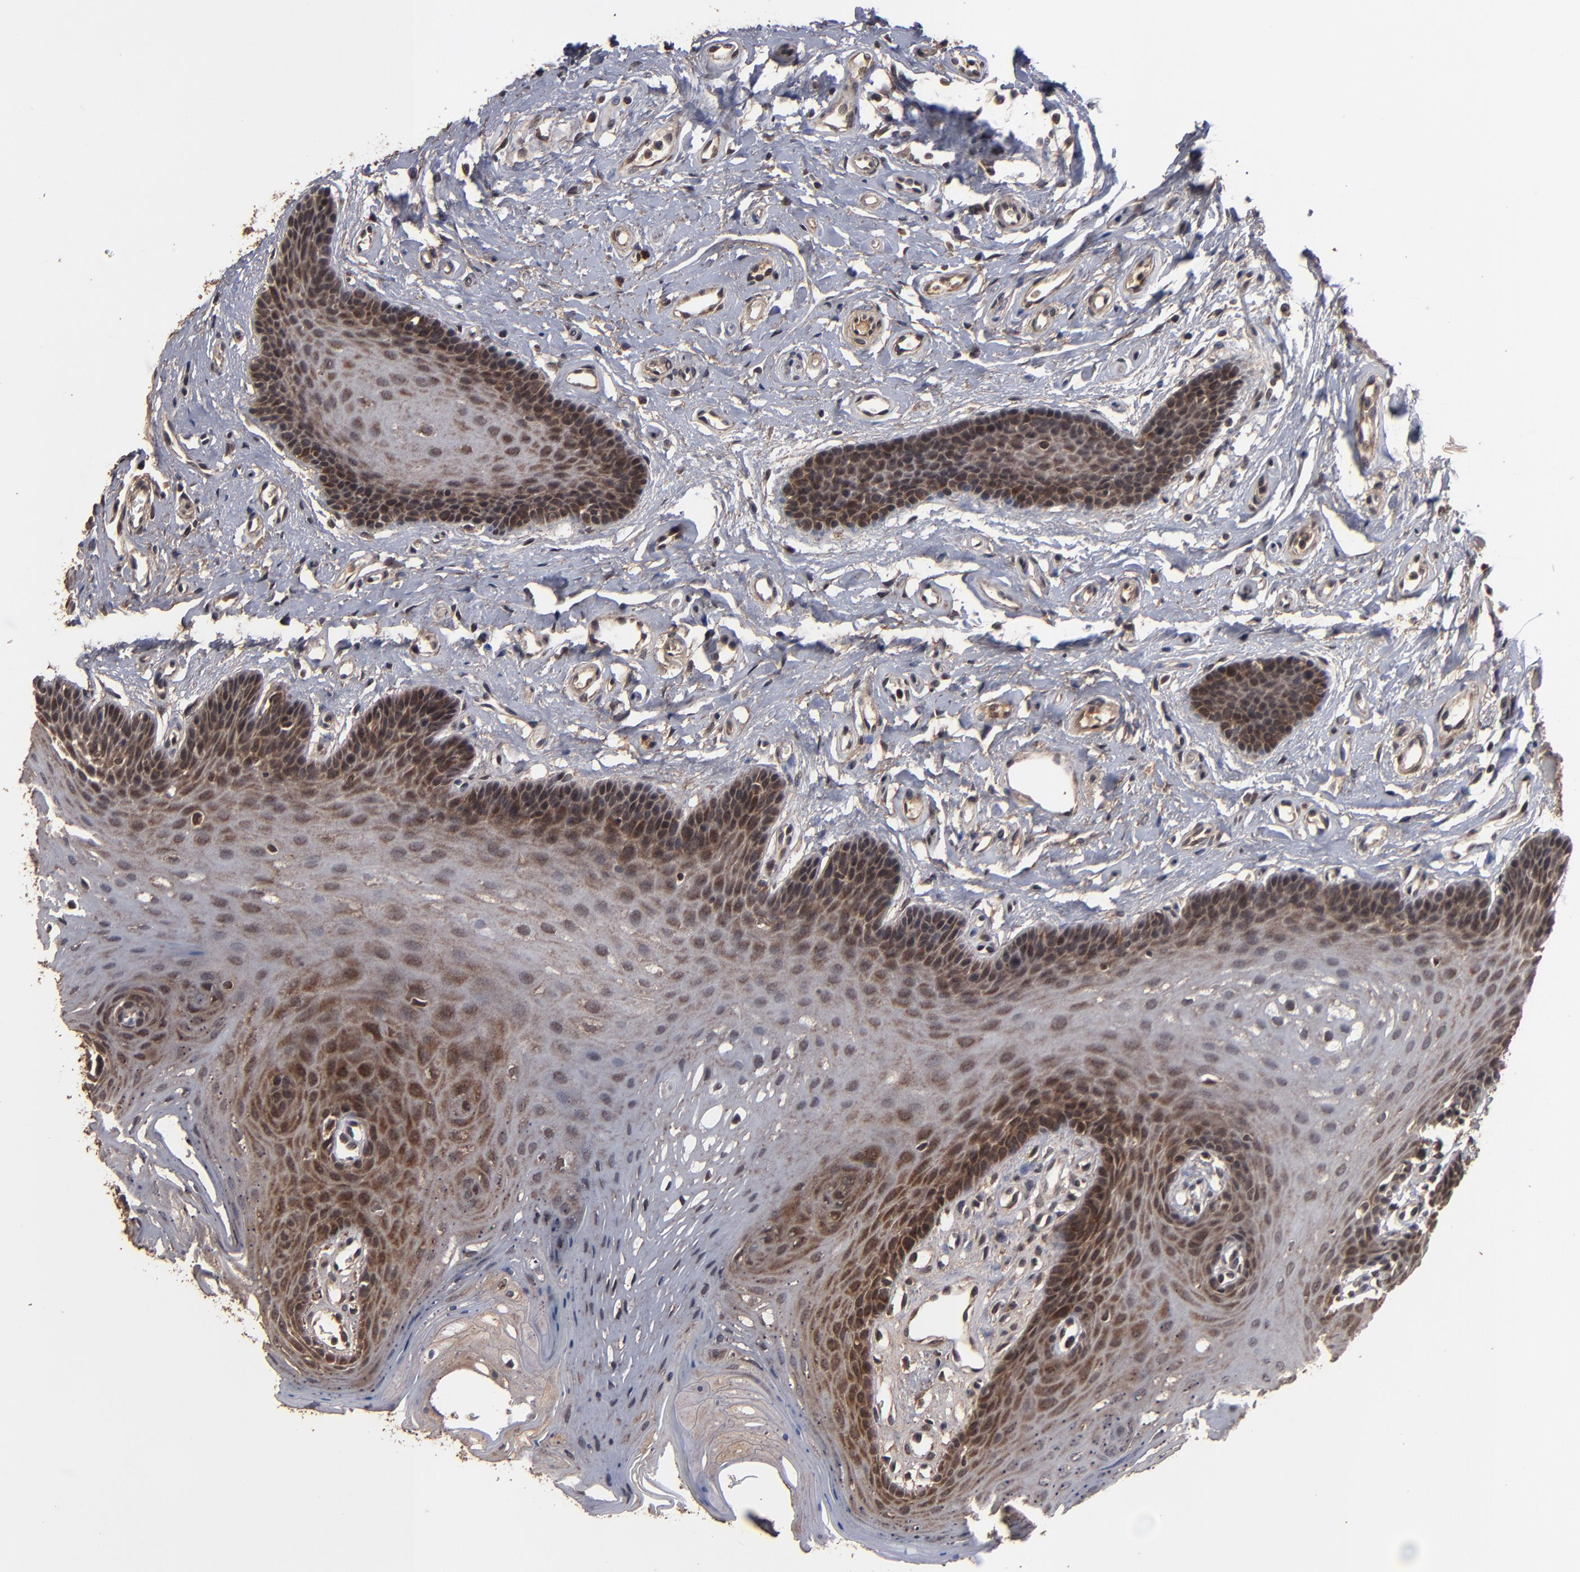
{"staining": {"intensity": "moderate", "quantity": ">75%", "location": "cytoplasmic/membranous,nuclear"}, "tissue": "oral mucosa", "cell_type": "Squamous epithelial cells", "image_type": "normal", "snomed": [{"axis": "morphology", "description": "Normal tissue, NOS"}, {"axis": "topography", "description": "Oral tissue"}], "caption": "A micrograph showing moderate cytoplasmic/membranous,nuclear positivity in about >75% of squamous epithelial cells in benign oral mucosa, as visualized by brown immunohistochemical staining.", "gene": "NXF2B", "patient": {"sex": "male", "age": 62}}